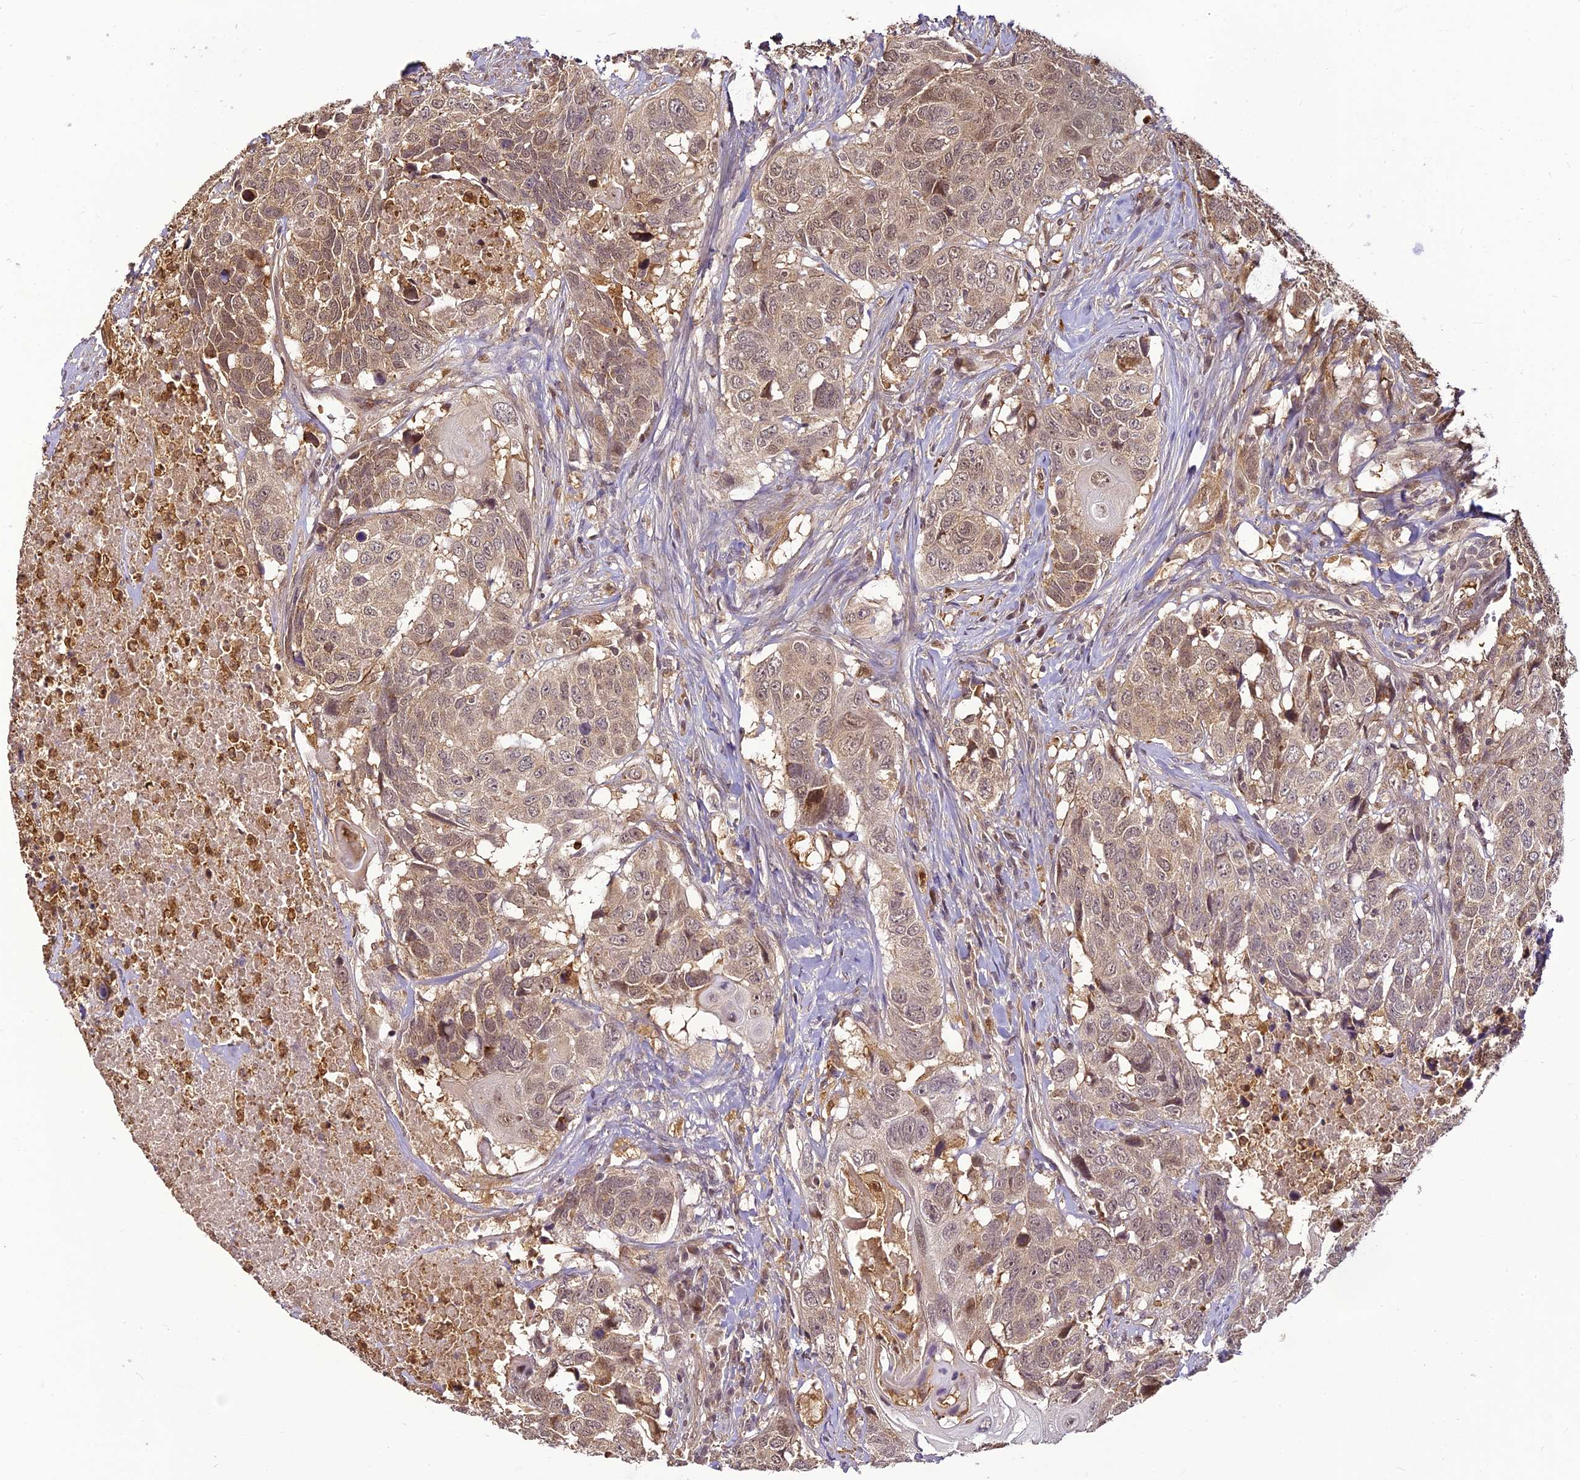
{"staining": {"intensity": "weak", "quantity": "25%-75%", "location": "cytoplasmic/membranous"}, "tissue": "head and neck cancer", "cell_type": "Tumor cells", "image_type": "cancer", "snomed": [{"axis": "morphology", "description": "Squamous cell carcinoma, NOS"}, {"axis": "topography", "description": "Head-Neck"}], "caption": "This is a photomicrograph of immunohistochemistry staining of squamous cell carcinoma (head and neck), which shows weak staining in the cytoplasmic/membranous of tumor cells.", "gene": "BCDIN3D", "patient": {"sex": "male", "age": 66}}